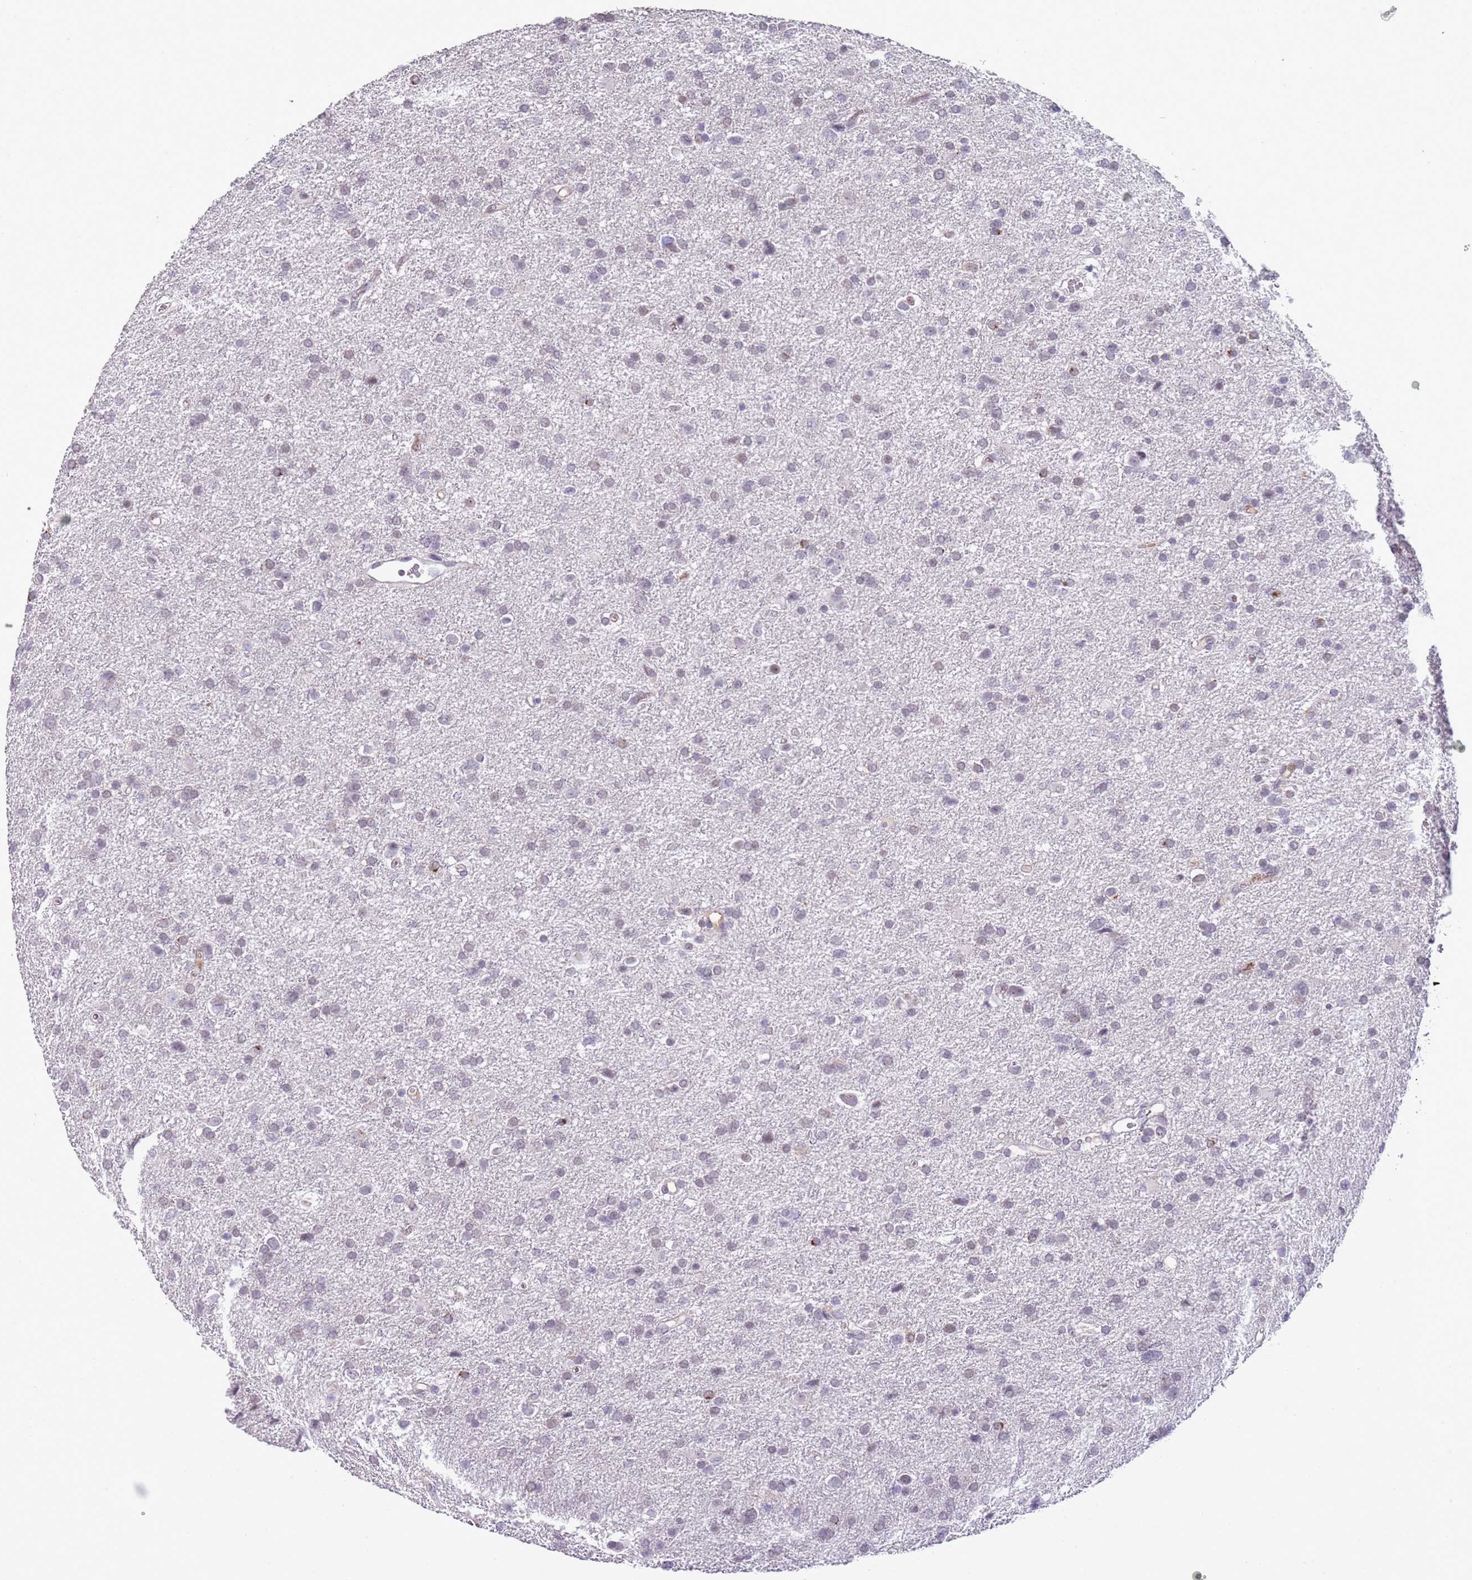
{"staining": {"intensity": "weak", "quantity": "<25%", "location": "nuclear"}, "tissue": "glioma", "cell_type": "Tumor cells", "image_type": "cancer", "snomed": [{"axis": "morphology", "description": "Glioma, malignant, Low grade"}, {"axis": "topography", "description": "Brain"}], "caption": "The immunohistochemistry (IHC) photomicrograph has no significant expression in tumor cells of glioma tissue. (Brightfield microscopy of DAB immunohistochemistry at high magnification).", "gene": "NBPF3", "patient": {"sex": "female", "age": 32}}